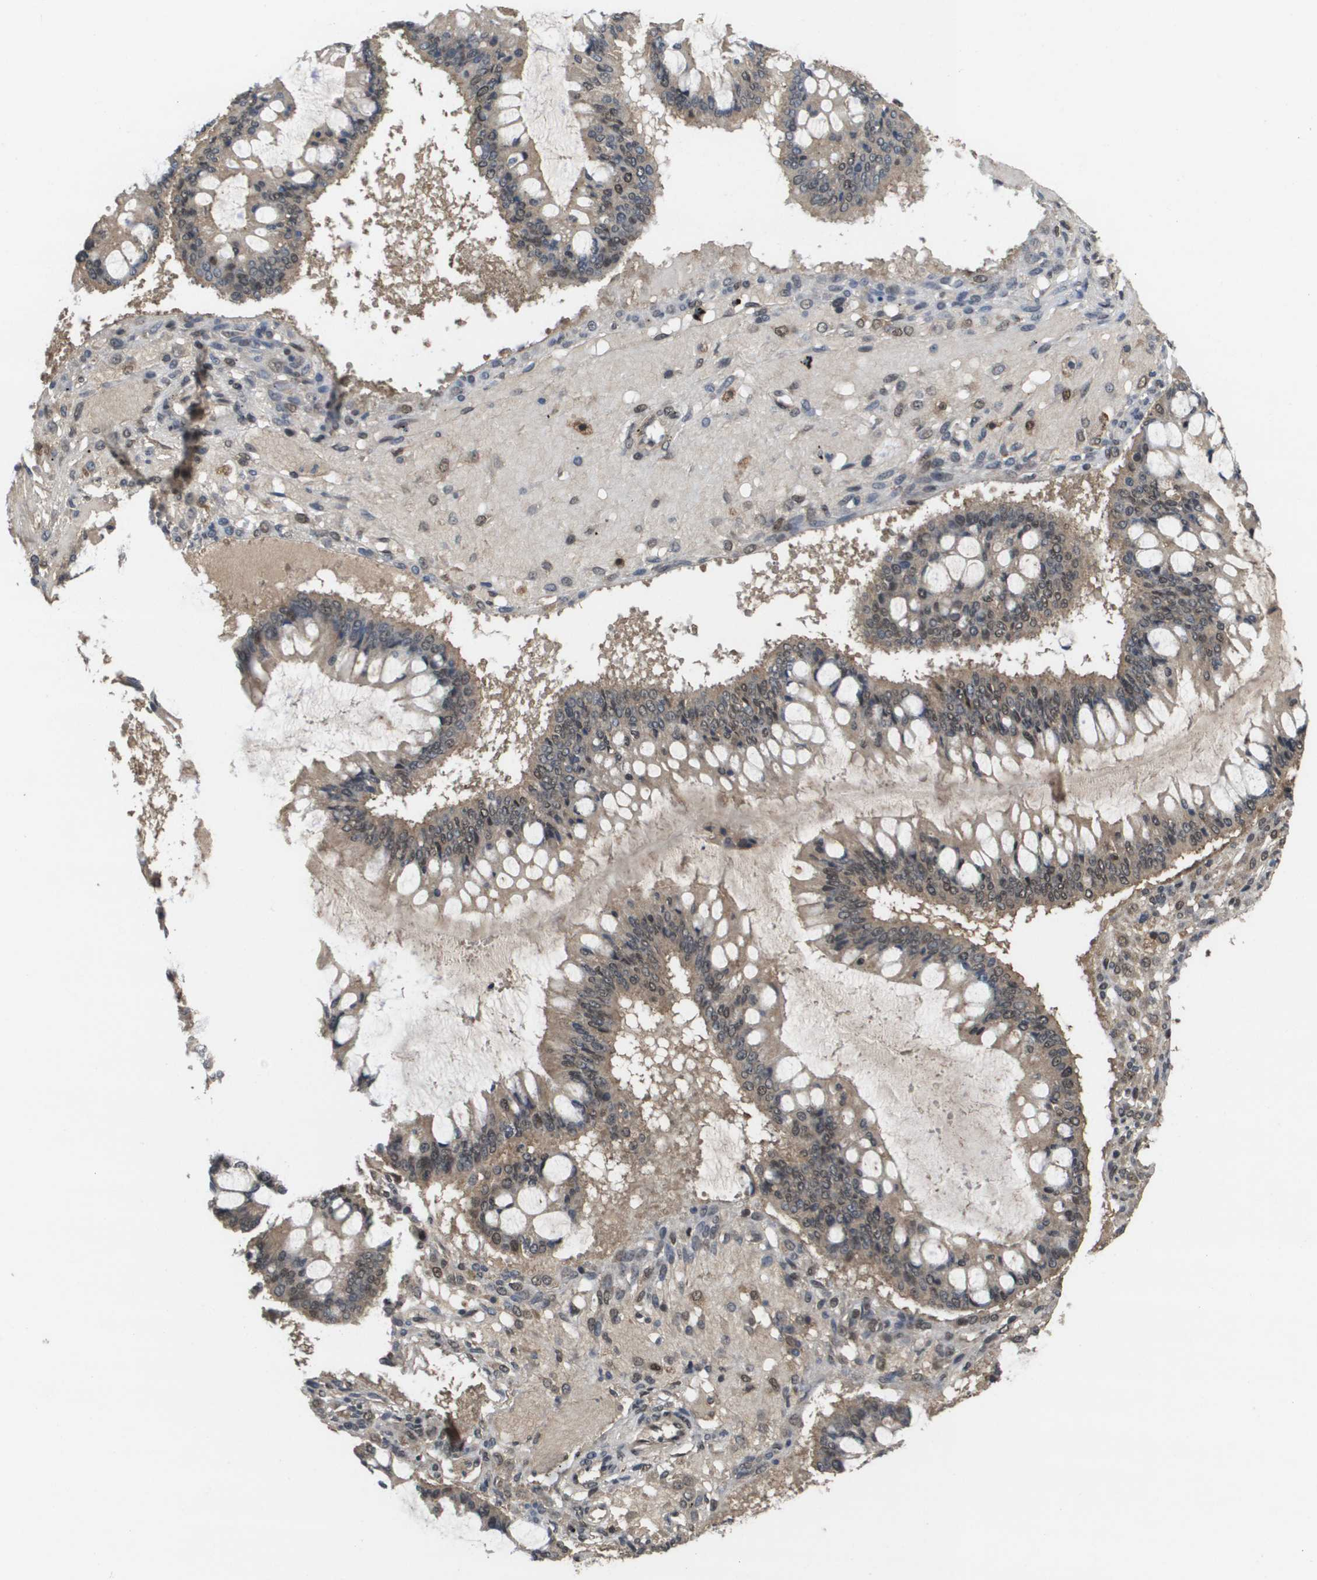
{"staining": {"intensity": "weak", "quantity": "25%-75%", "location": "cytoplasmic/membranous,nuclear"}, "tissue": "ovarian cancer", "cell_type": "Tumor cells", "image_type": "cancer", "snomed": [{"axis": "morphology", "description": "Cystadenocarcinoma, mucinous, NOS"}, {"axis": "topography", "description": "Ovary"}], "caption": "About 25%-75% of tumor cells in ovarian mucinous cystadenocarcinoma display weak cytoplasmic/membranous and nuclear protein positivity as visualized by brown immunohistochemical staining.", "gene": "AMBRA1", "patient": {"sex": "female", "age": 73}}